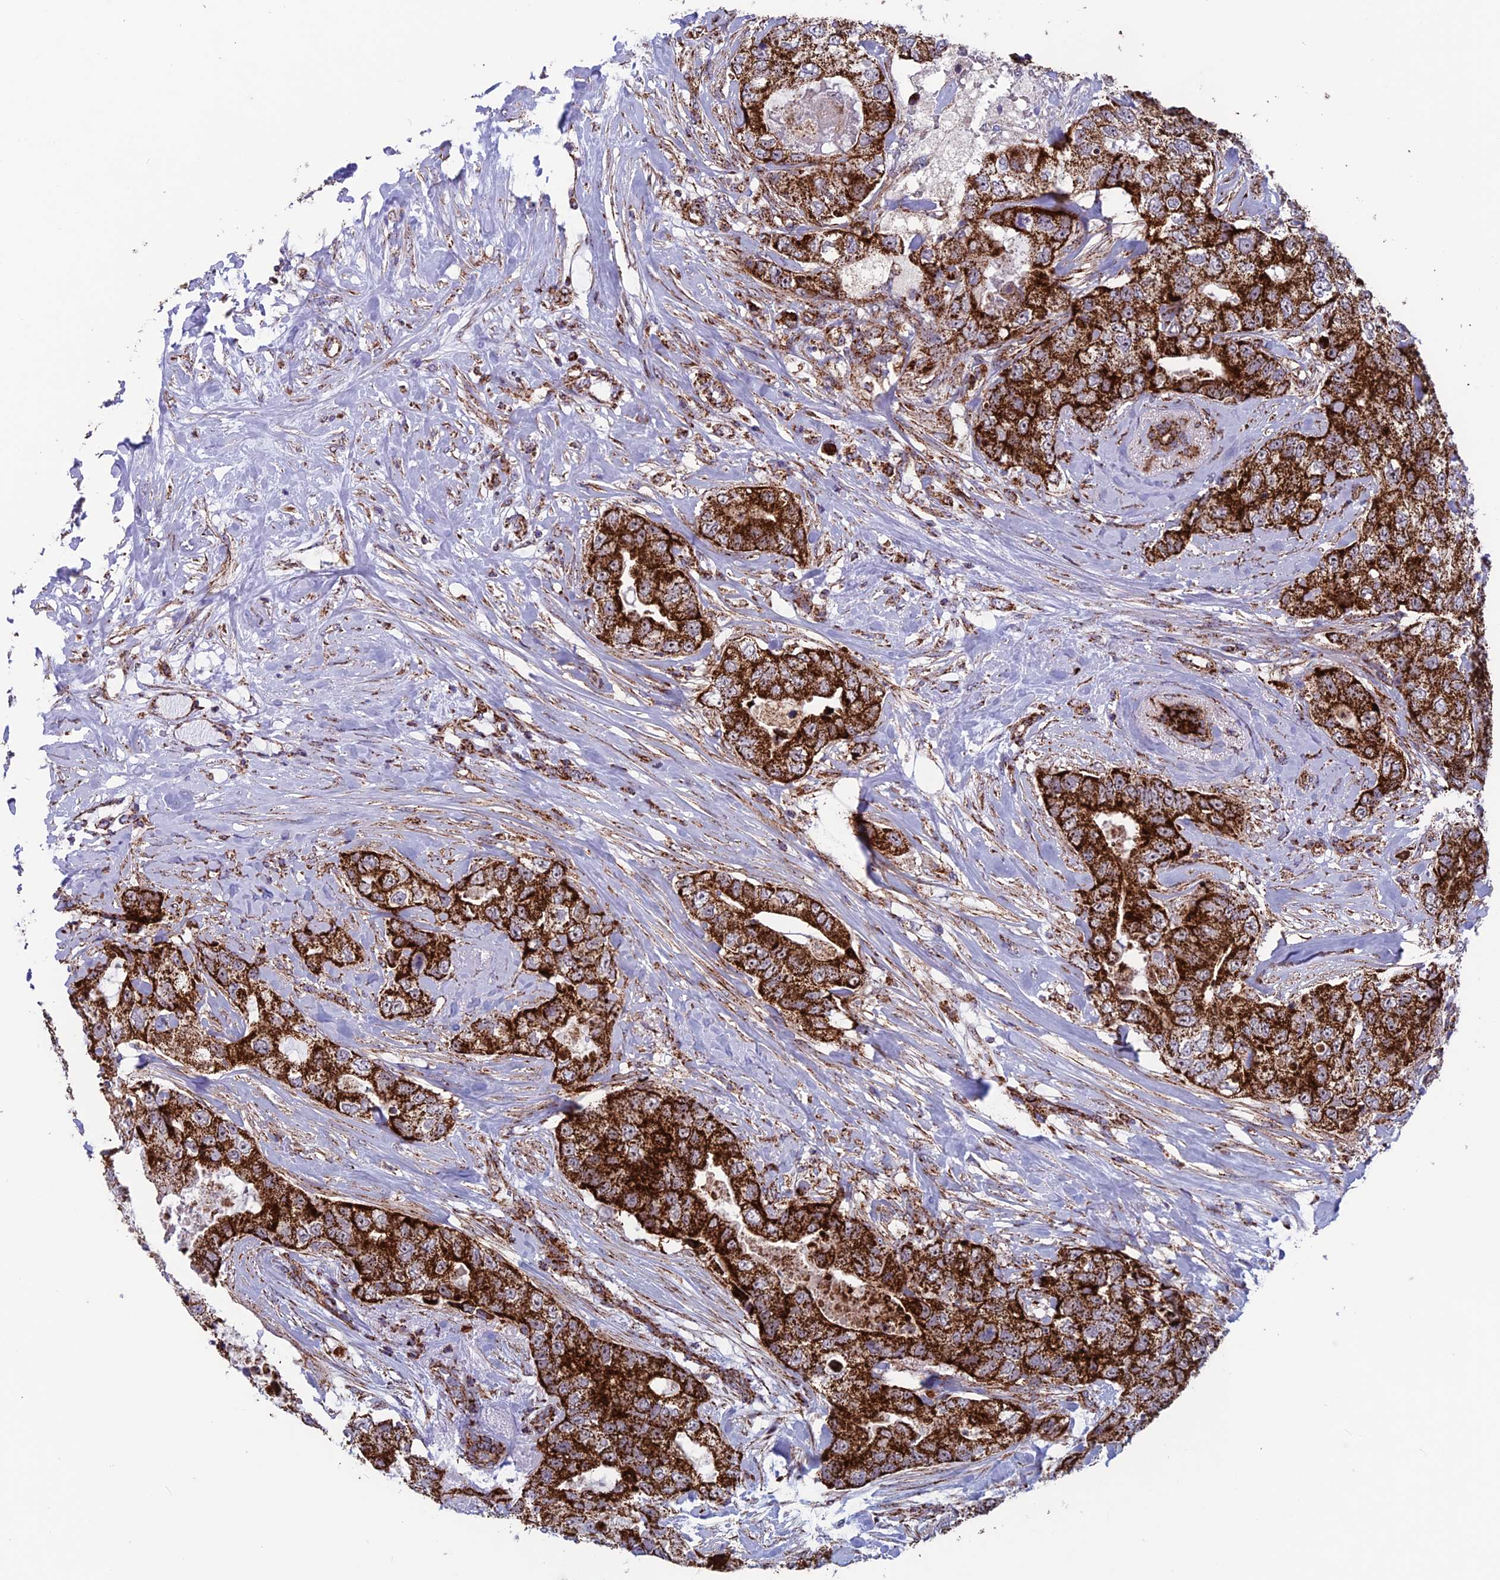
{"staining": {"intensity": "strong", "quantity": ">75%", "location": "cytoplasmic/membranous"}, "tissue": "breast cancer", "cell_type": "Tumor cells", "image_type": "cancer", "snomed": [{"axis": "morphology", "description": "Duct carcinoma"}, {"axis": "topography", "description": "Breast"}], "caption": "Tumor cells exhibit strong cytoplasmic/membranous staining in approximately >75% of cells in intraductal carcinoma (breast).", "gene": "MRPS18B", "patient": {"sex": "female", "age": 62}}